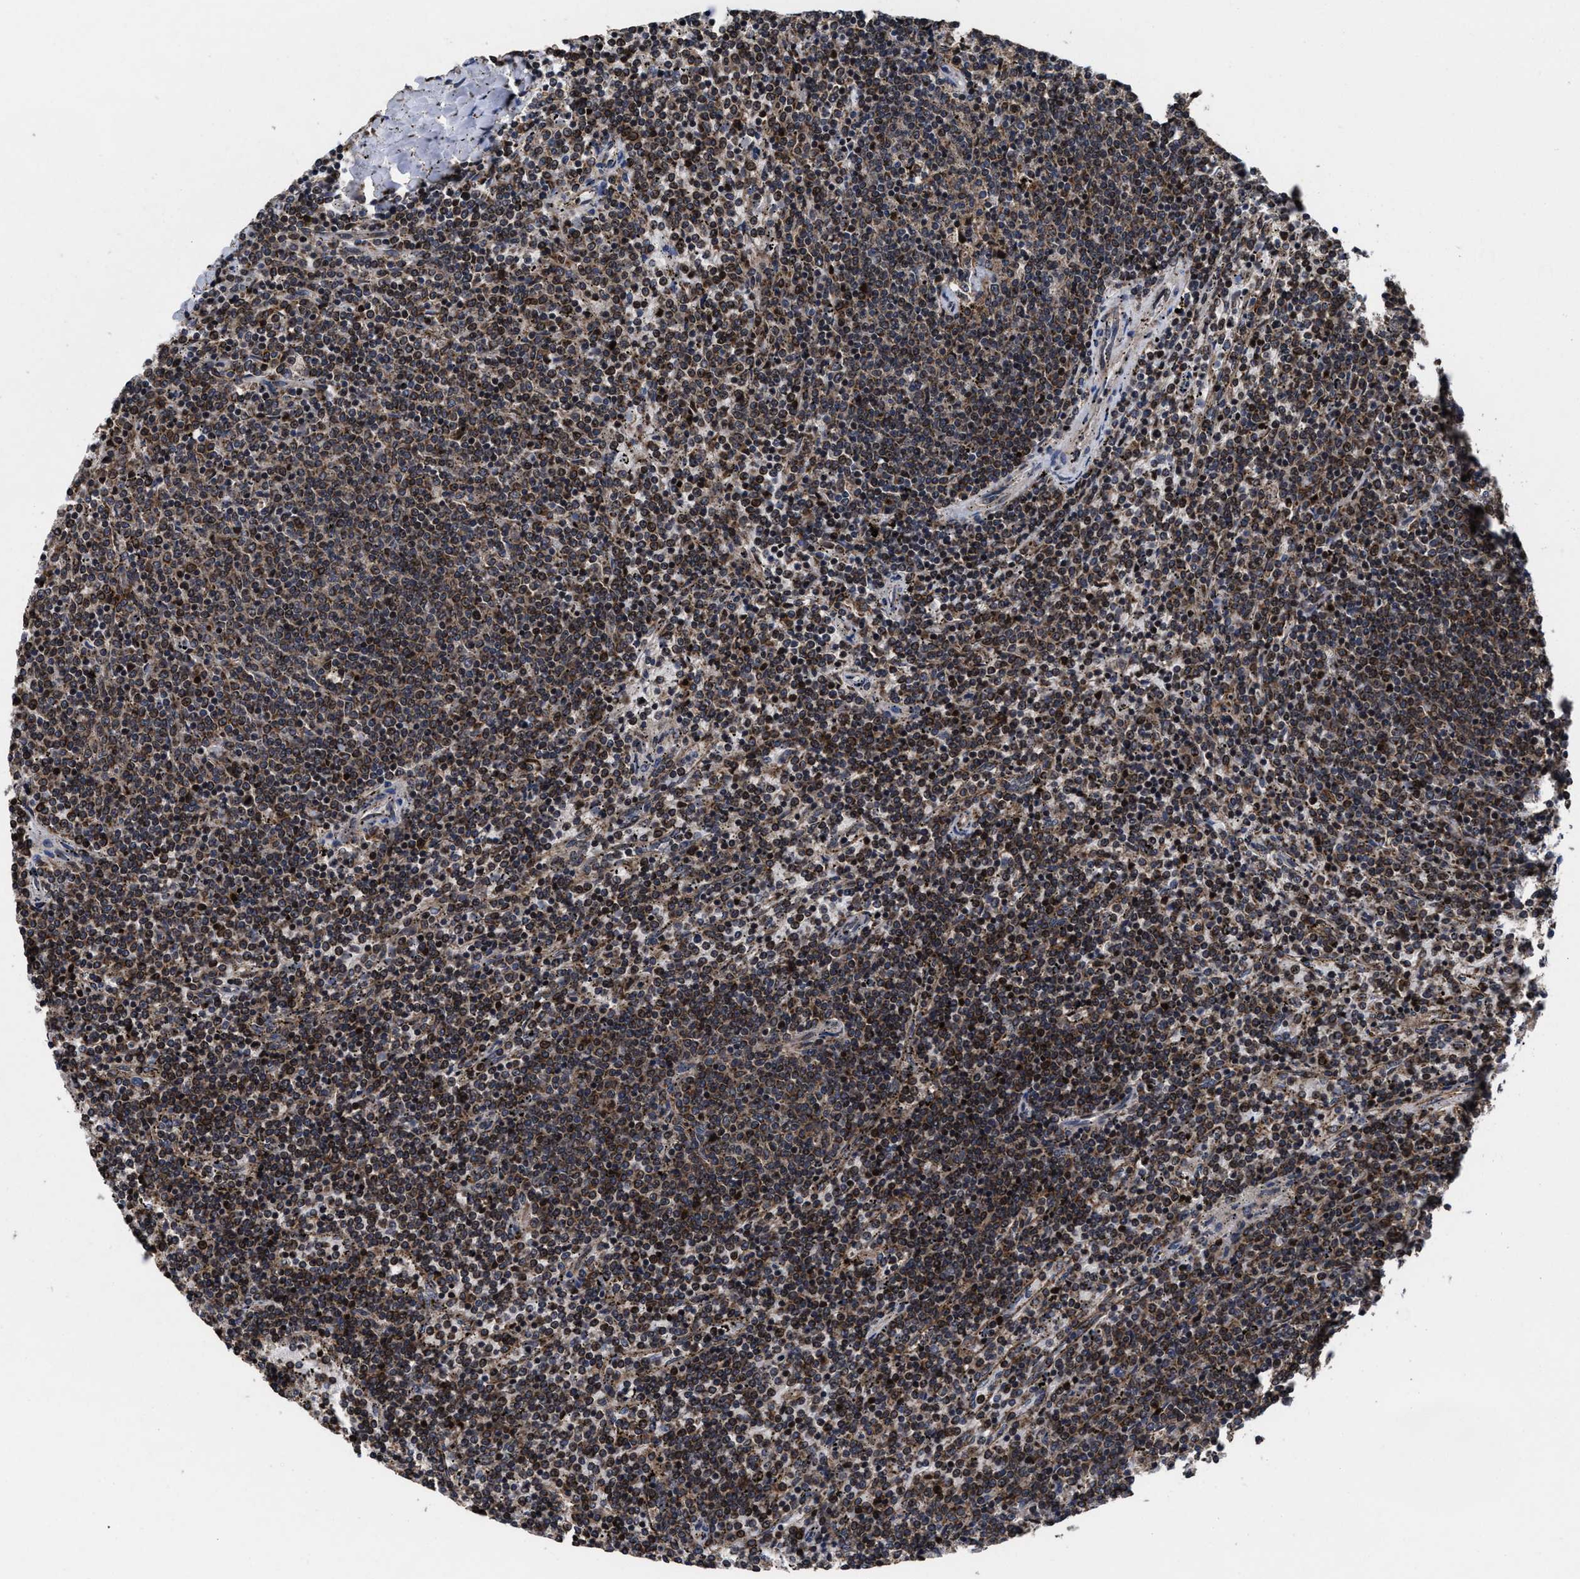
{"staining": {"intensity": "moderate", "quantity": ">75%", "location": "cytoplasmic/membranous"}, "tissue": "lymphoma", "cell_type": "Tumor cells", "image_type": "cancer", "snomed": [{"axis": "morphology", "description": "Malignant lymphoma, non-Hodgkin's type, Low grade"}, {"axis": "topography", "description": "Spleen"}], "caption": "An image of human lymphoma stained for a protein exhibits moderate cytoplasmic/membranous brown staining in tumor cells.", "gene": "MRPL50", "patient": {"sex": "female", "age": 50}}